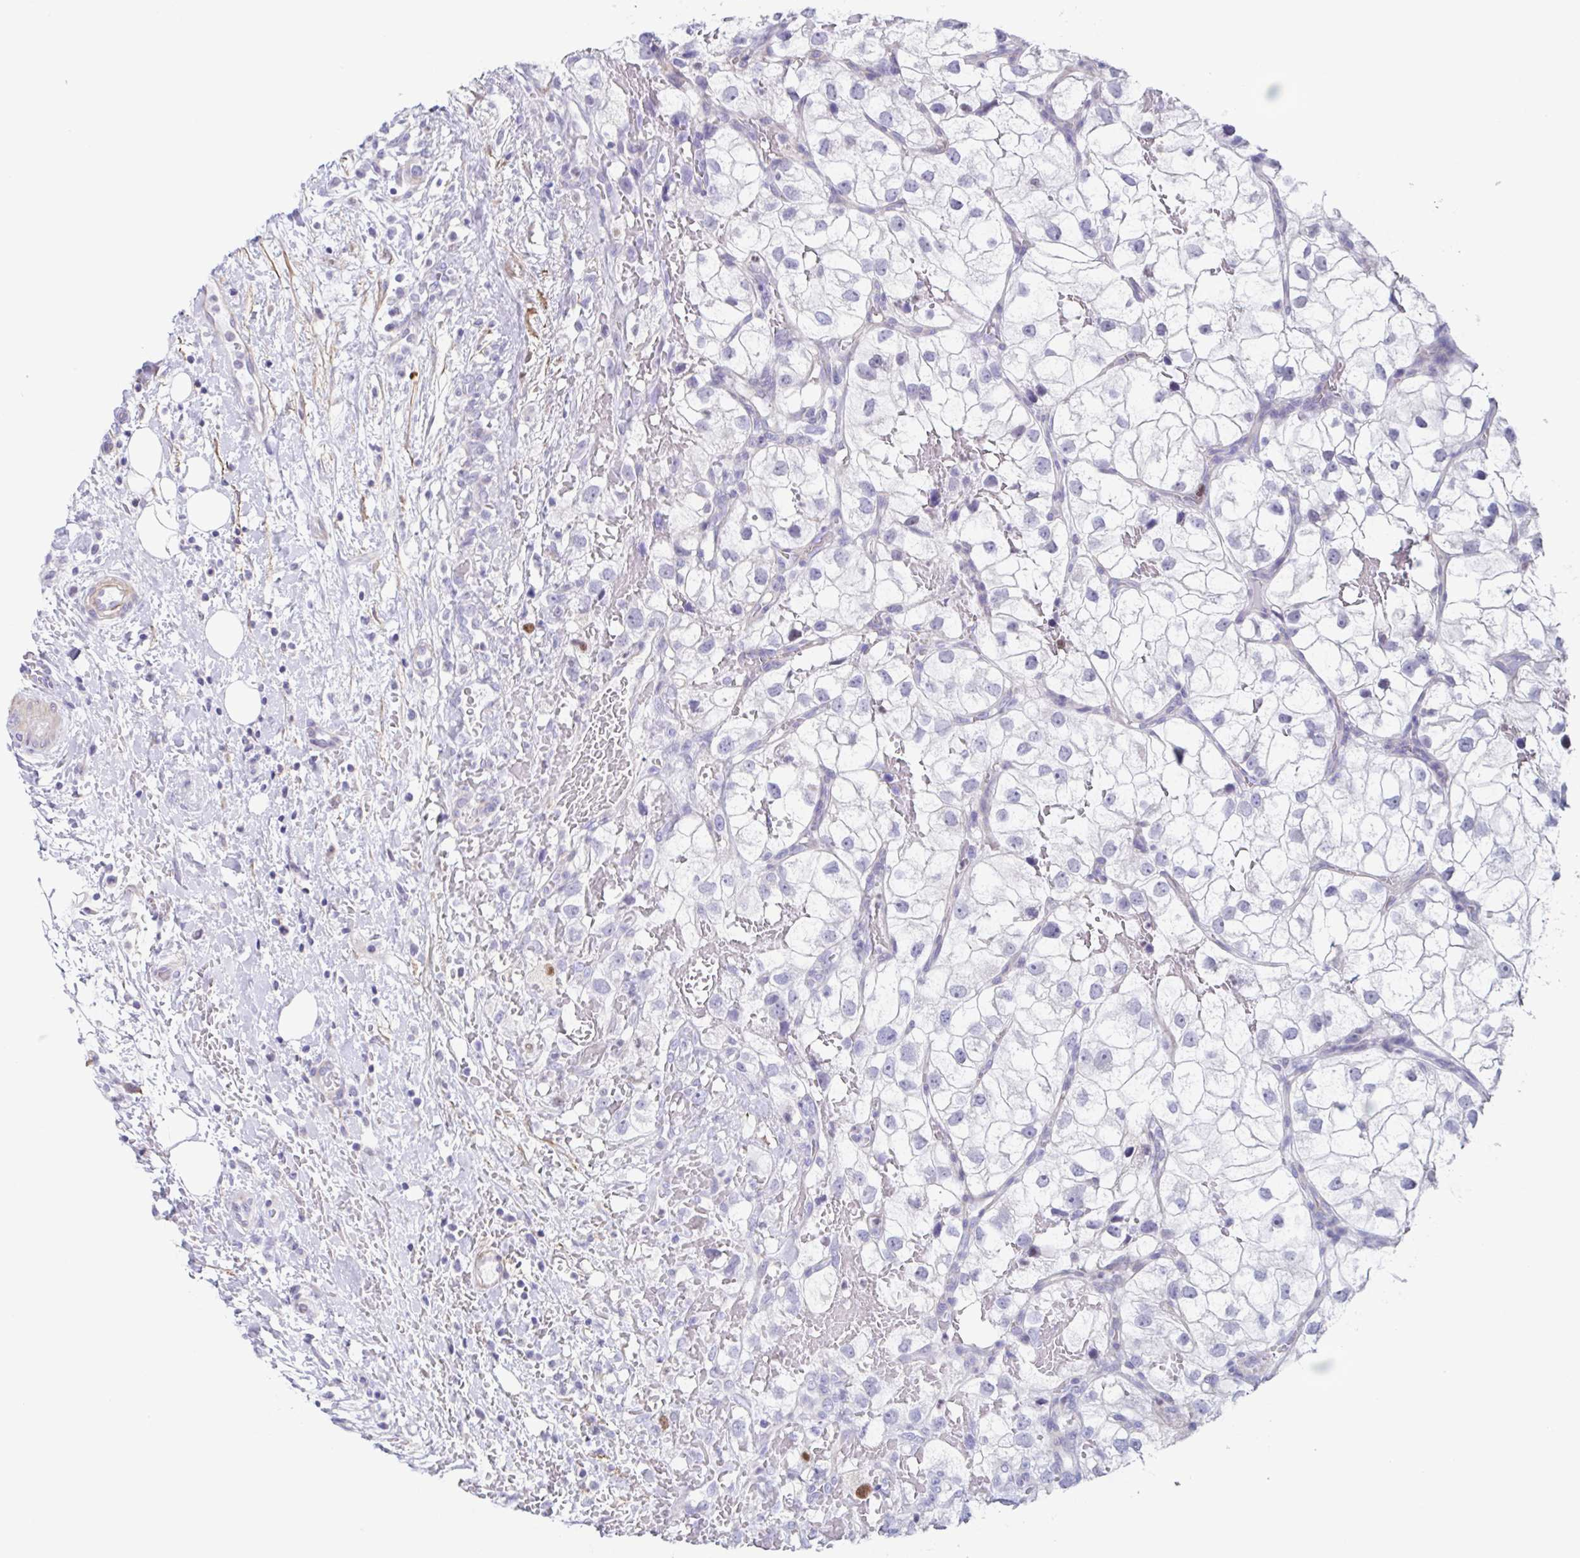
{"staining": {"intensity": "negative", "quantity": "none", "location": "none"}, "tissue": "renal cancer", "cell_type": "Tumor cells", "image_type": "cancer", "snomed": [{"axis": "morphology", "description": "Adenocarcinoma, NOS"}, {"axis": "topography", "description": "Kidney"}], "caption": "IHC micrograph of renal adenocarcinoma stained for a protein (brown), which exhibits no positivity in tumor cells.", "gene": "PBOV1", "patient": {"sex": "male", "age": 59}}